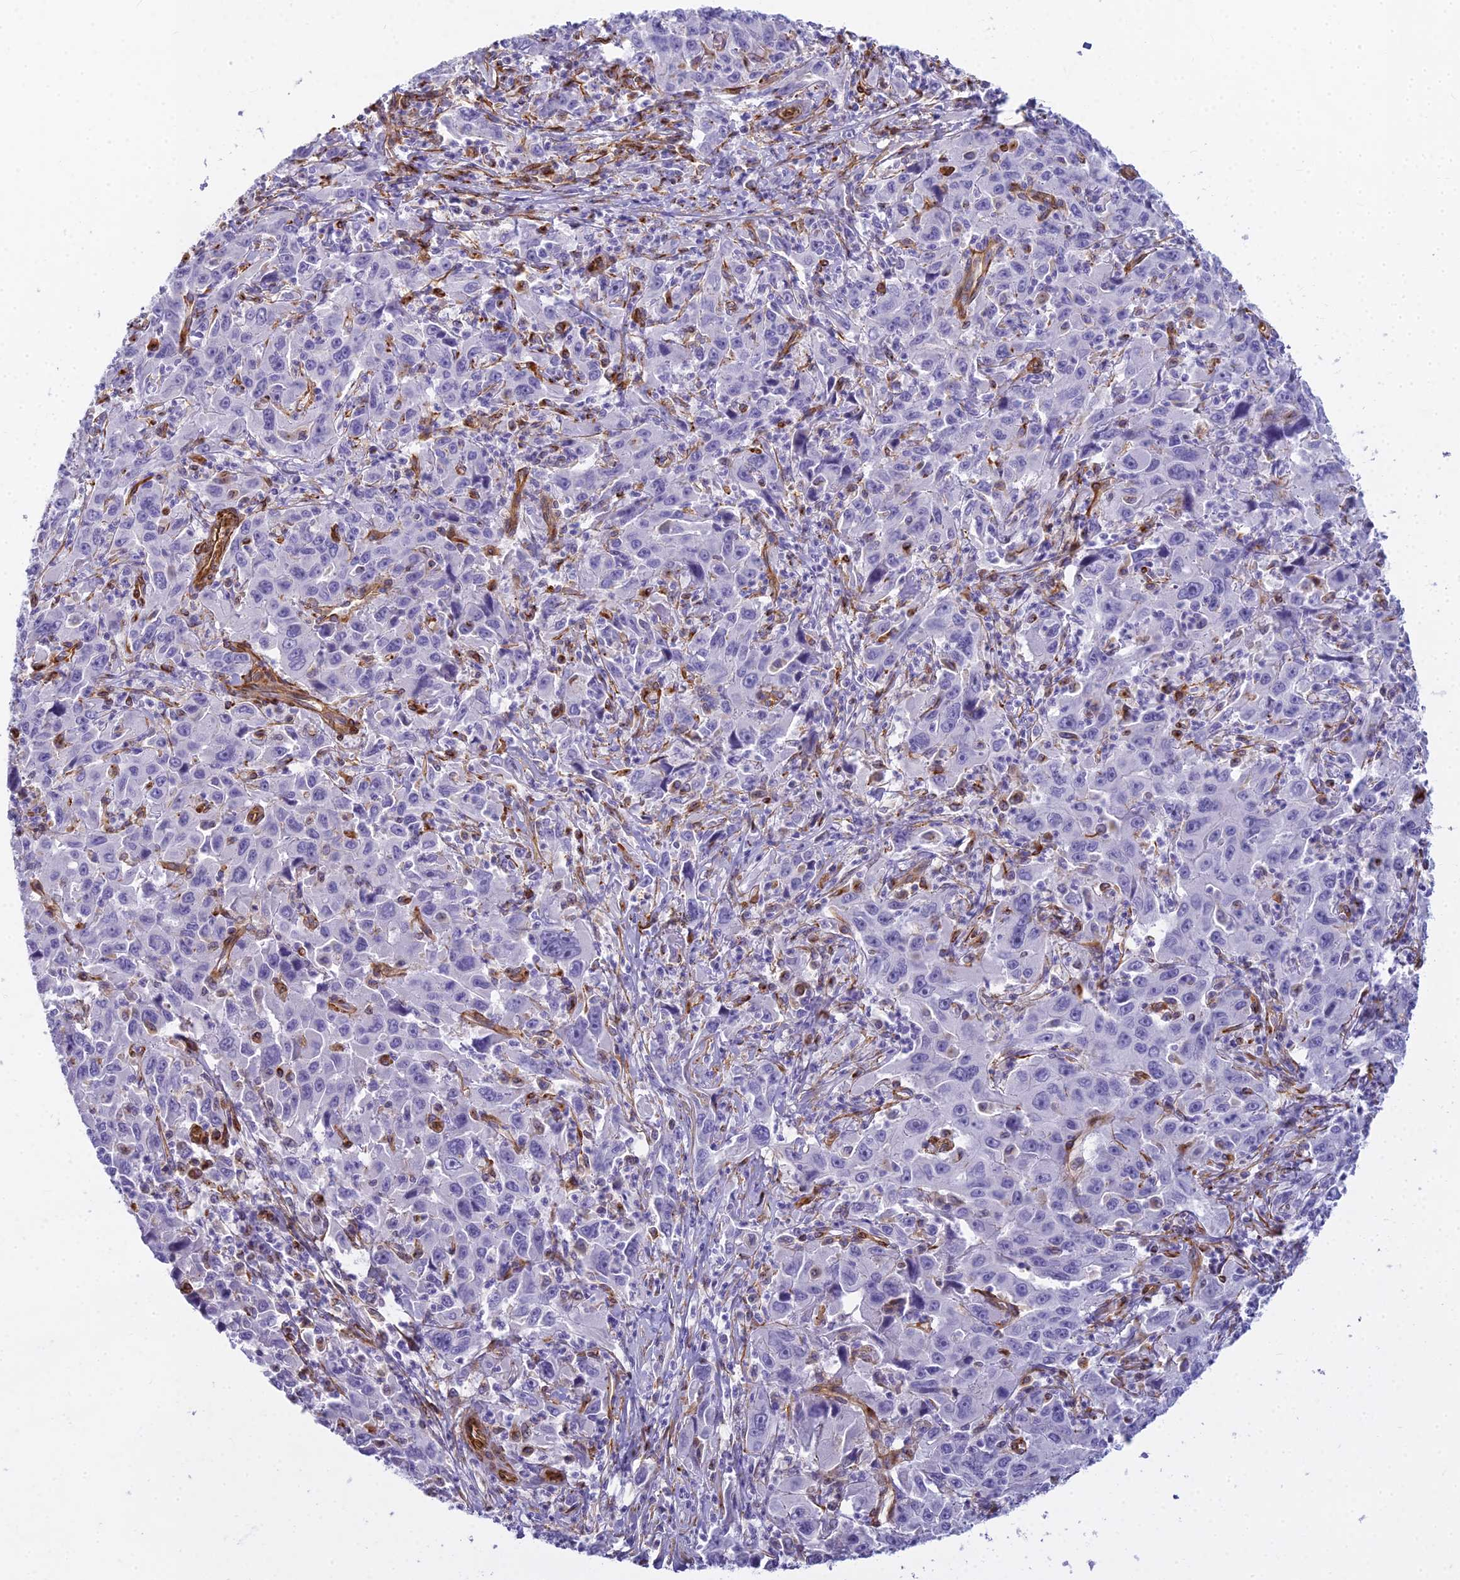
{"staining": {"intensity": "negative", "quantity": "none", "location": "none"}, "tissue": "liver cancer", "cell_type": "Tumor cells", "image_type": "cancer", "snomed": [{"axis": "morphology", "description": "Carcinoma, Hepatocellular, NOS"}, {"axis": "topography", "description": "Liver"}], "caption": "High magnification brightfield microscopy of liver cancer (hepatocellular carcinoma) stained with DAB (3,3'-diaminobenzidine) (brown) and counterstained with hematoxylin (blue): tumor cells show no significant expression.", "gene": "EVI2A", "patient": {"sex": "male", "age": 63}}